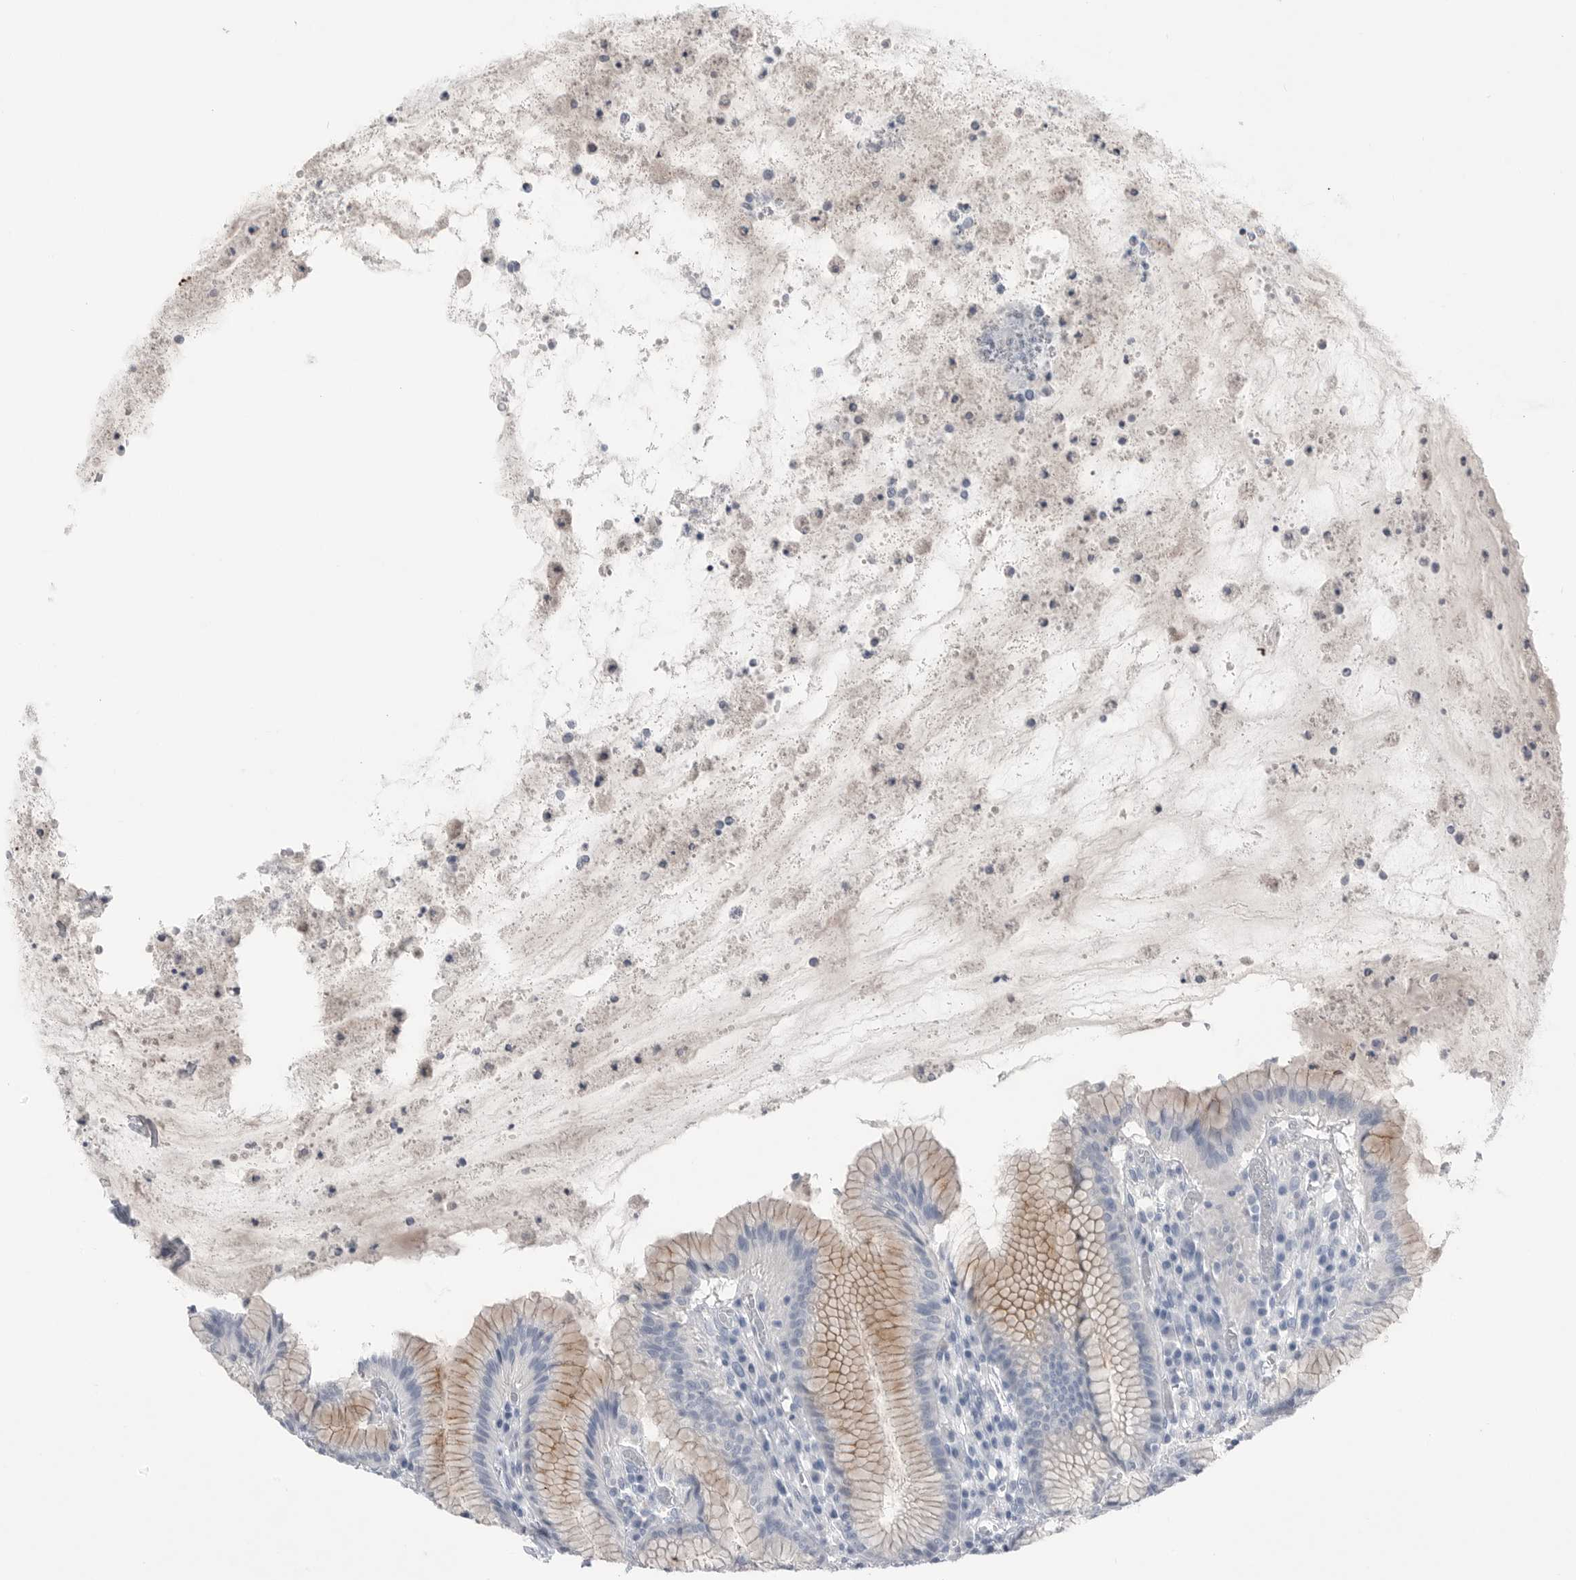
{"staining": {"intensity": "moderate", "quantity": "<25%", "location": "cytoplasmic/membranous"}, "tissue": "stomach", "cell_type": "Glandular cells", "image_type": "normal", "snomed": [{"axis": "morphology", "description": "Normal tissue, NOS"}, {"axis": "topography", "description": "Stomach"}], "caption": "Protein staining of normal stomach displays moderate cytoplasmic/membranous staining in about <25% of glandular cells. (Stains: DAB in brown, nuclei in blue, Microscopy: brightfield microscopy at high magnification).", "gene": "ABHD12", "patient": {"sex": "male", "age": 55}}